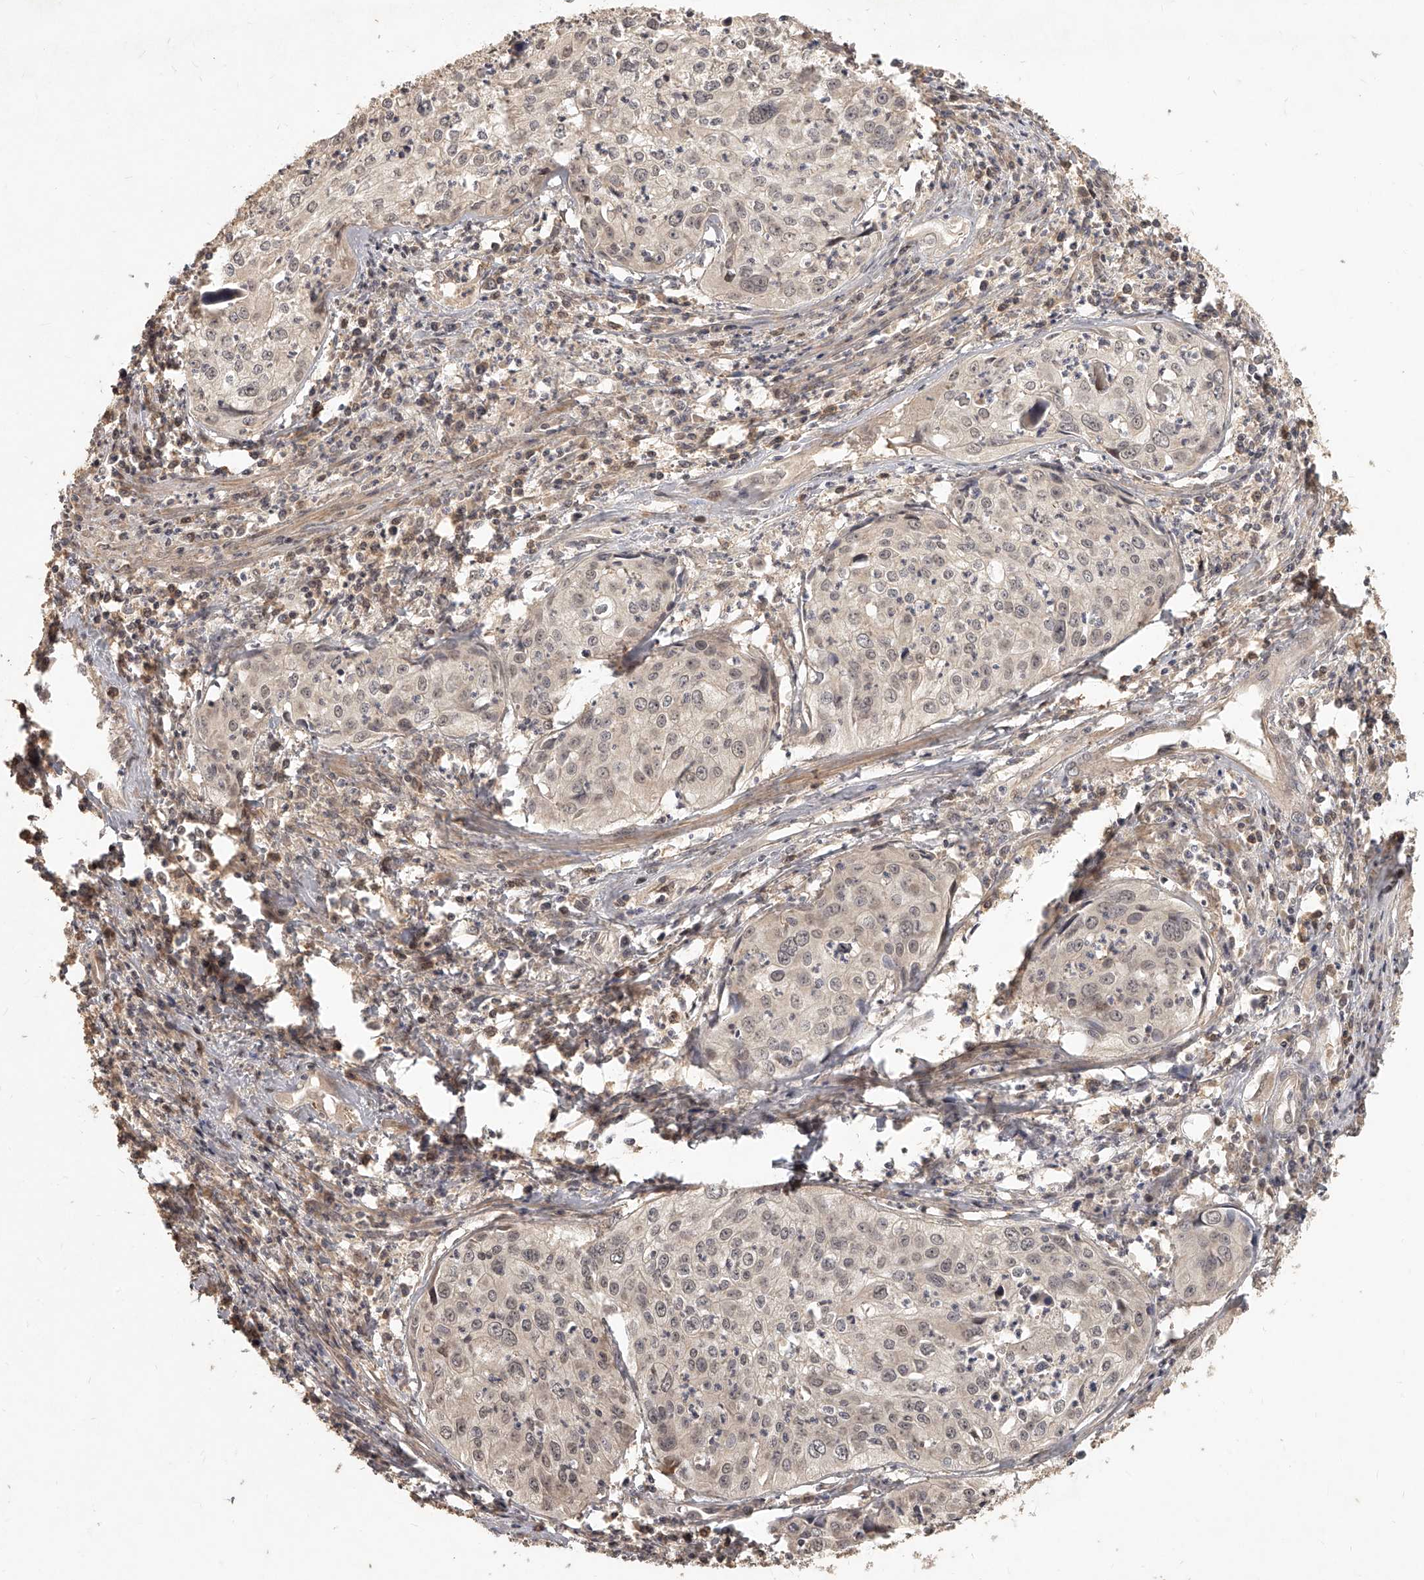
{"staining": {"intensity": "weak", "quantity": ">75%", "location": "nuclear"}, "tissue": "cervical cancer", "cell_type": "Tumor cells", "image_type": "cancer", "snomed": [{"axis": "morphology", "description": "Squamous cell carcinoma, NOS"}, {"axis": "topography", "description": "Cervix"}], "caption": "Tumor cells reveal low levels of weak nuclear positivity in about >75% of cells in cervical cancer. (Stains: DAB in brown, nuclei in blue, Microscopy: brightfield microscopy at high magnification).", "gene": "SLC37A1", "patient": {"sex": "female", "age": 31}}